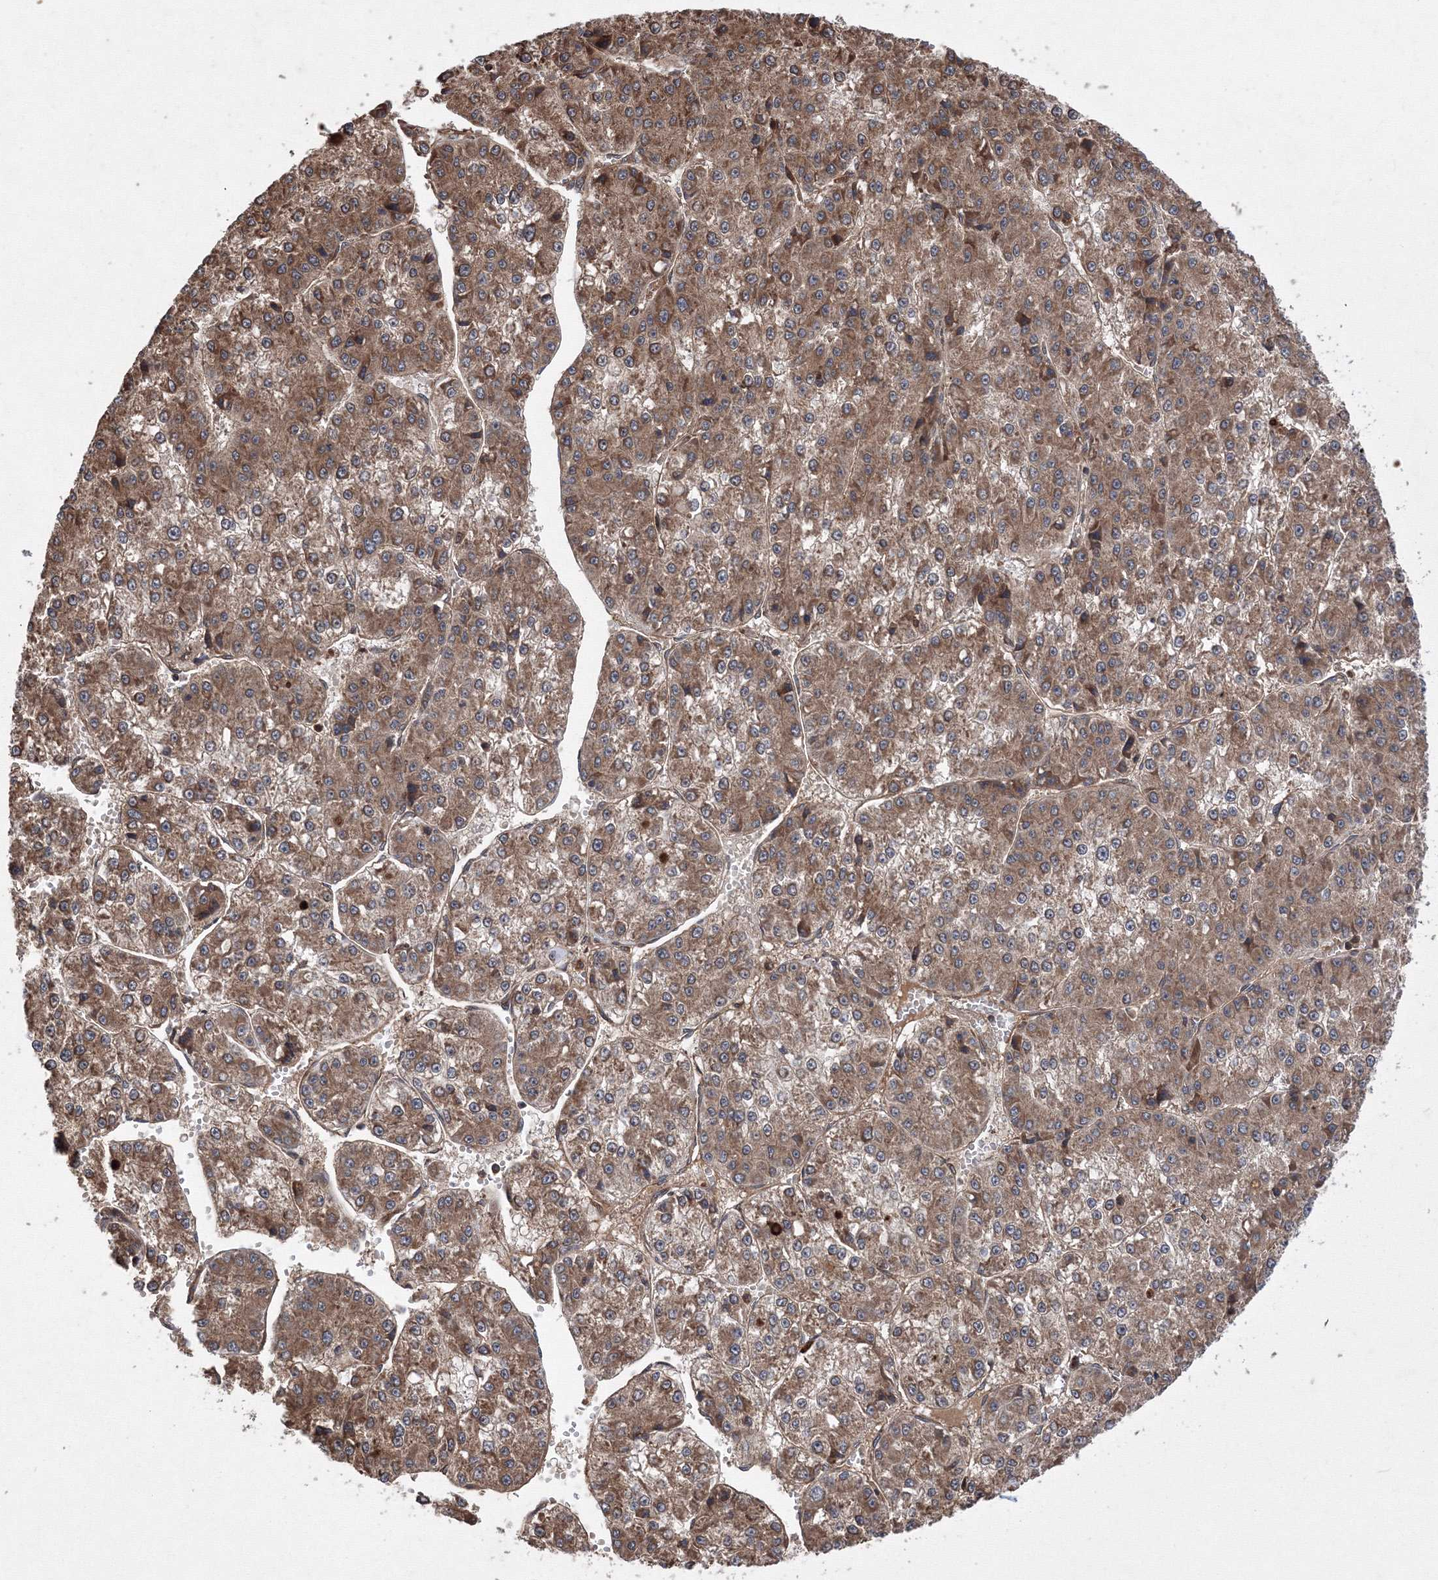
{"staining": {"intensity": "moderate", "quantity": ">75%", "location": "cytoplasmic/membranous"}, "tissue": "liver cancer", "cell_type": "Tumor cells", "image_type": "cancer", "snomed": [{"axis": "morphology", "description": "Carcinoma, Hepatocellular, NOS"}, {"axis": "topography", "description": "Liver"}], "caption": "Immunohistochemical staining of liver hepatocellular carcinoma demonstrates medium levels of moderate cytoplasmic/membranous expression in approximately >75% of tumor cells. The protein of interest is stained brown, and the nuclei are stained in blue (DAB IHC with brightfield microscopy, high magnification).", "gene": "ATG3", "patient": {"sex": "female", "age": 73}}